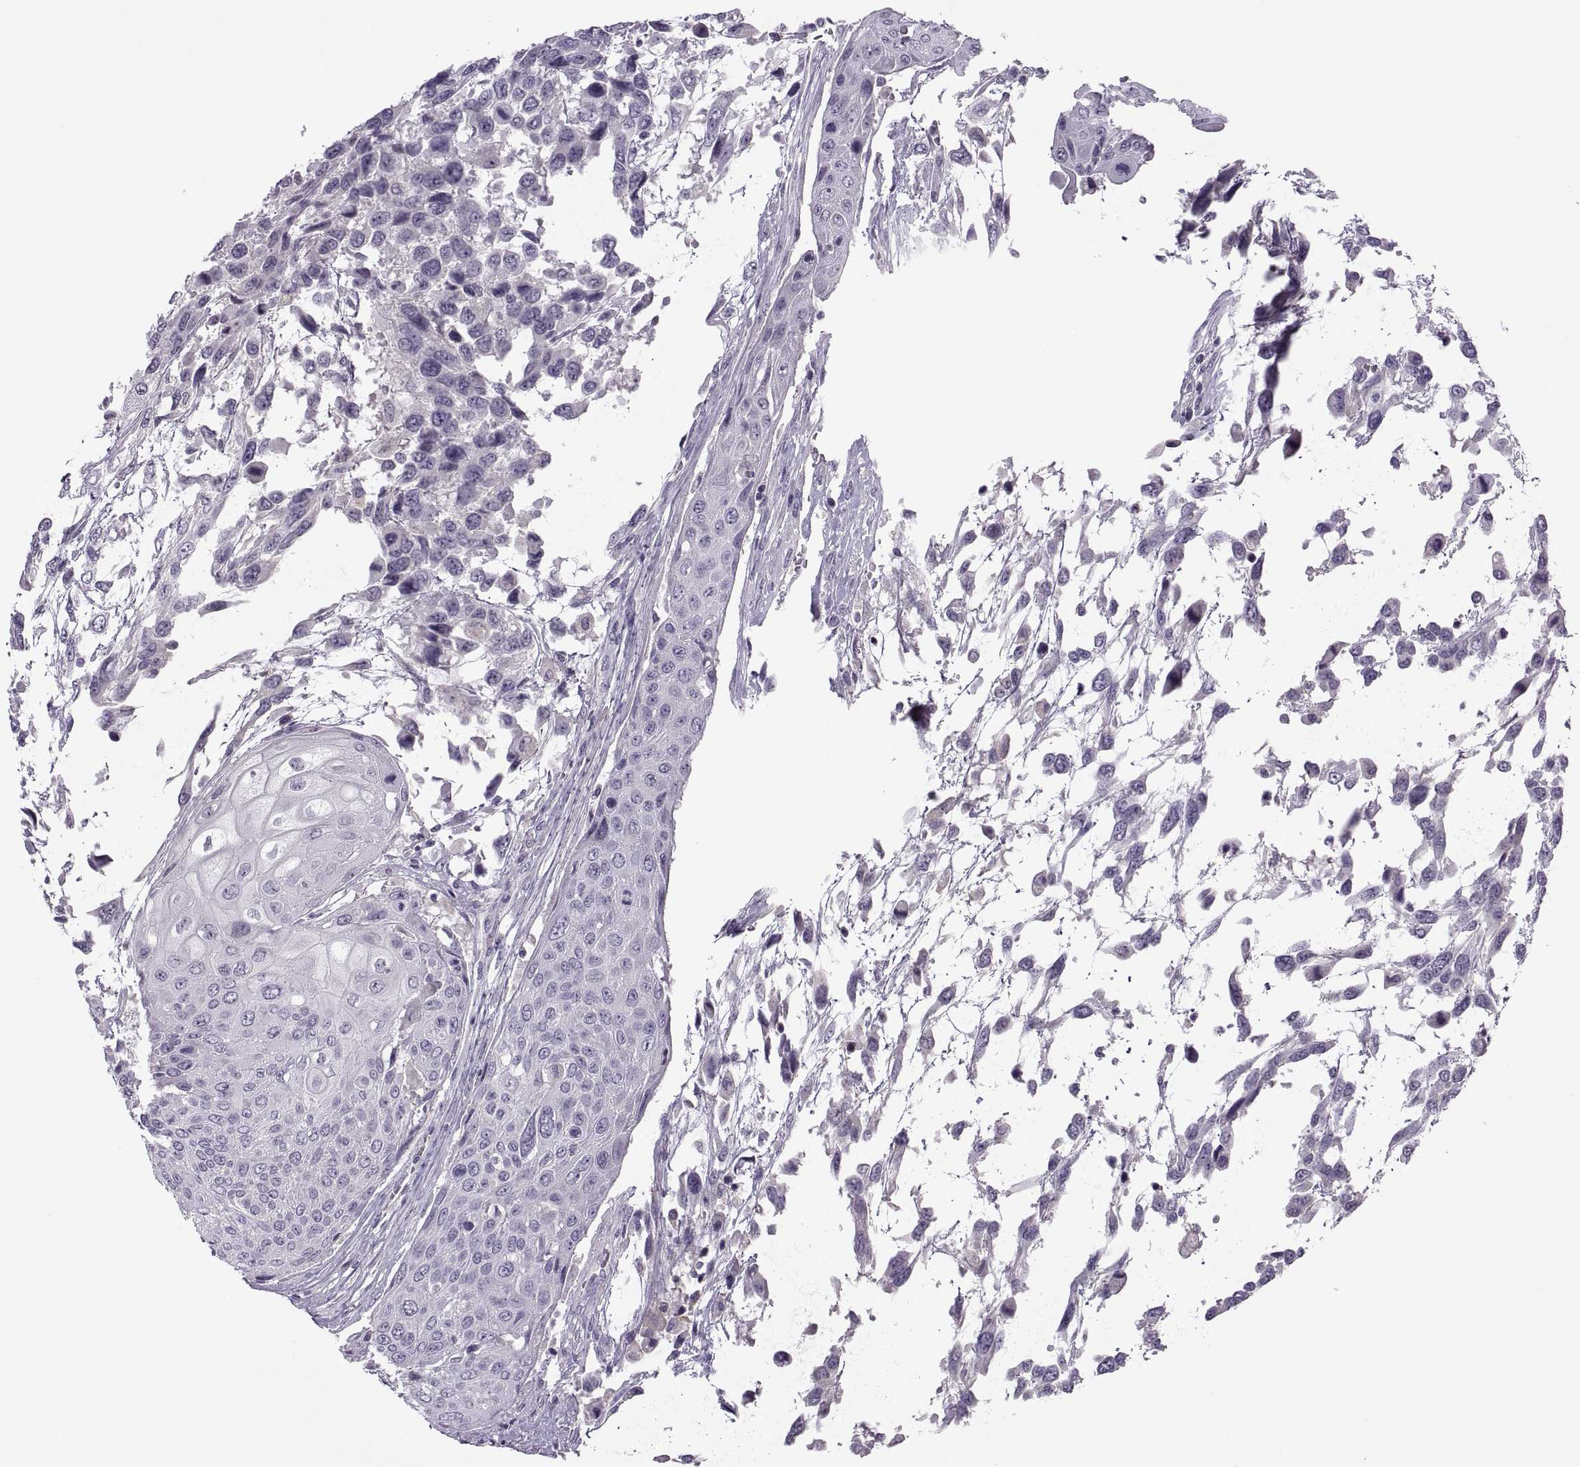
{"staining": {"intensity": "negative", "quantity": "none", "location": "none"}, "tissue": "urothelial cancer", "cell_type": "Tumor cells", "image_type": "cancer", "snomed": [{"axis": "morphology", "description": "Urothelial carcinoma, High grade"}, {"axis": "topography", "description": "Urinary bladder"}], "caption": "Image shows no significant protein staining in tumor cells of urothelial cancer. The staining was performed using DAB to visualize the protein expression in brown, while the nuclei were stained in blue with hematoxylin (Magnification: 20x).", "gene": "RSPH6A", "patient": {"sex": "female", "age": 70}}